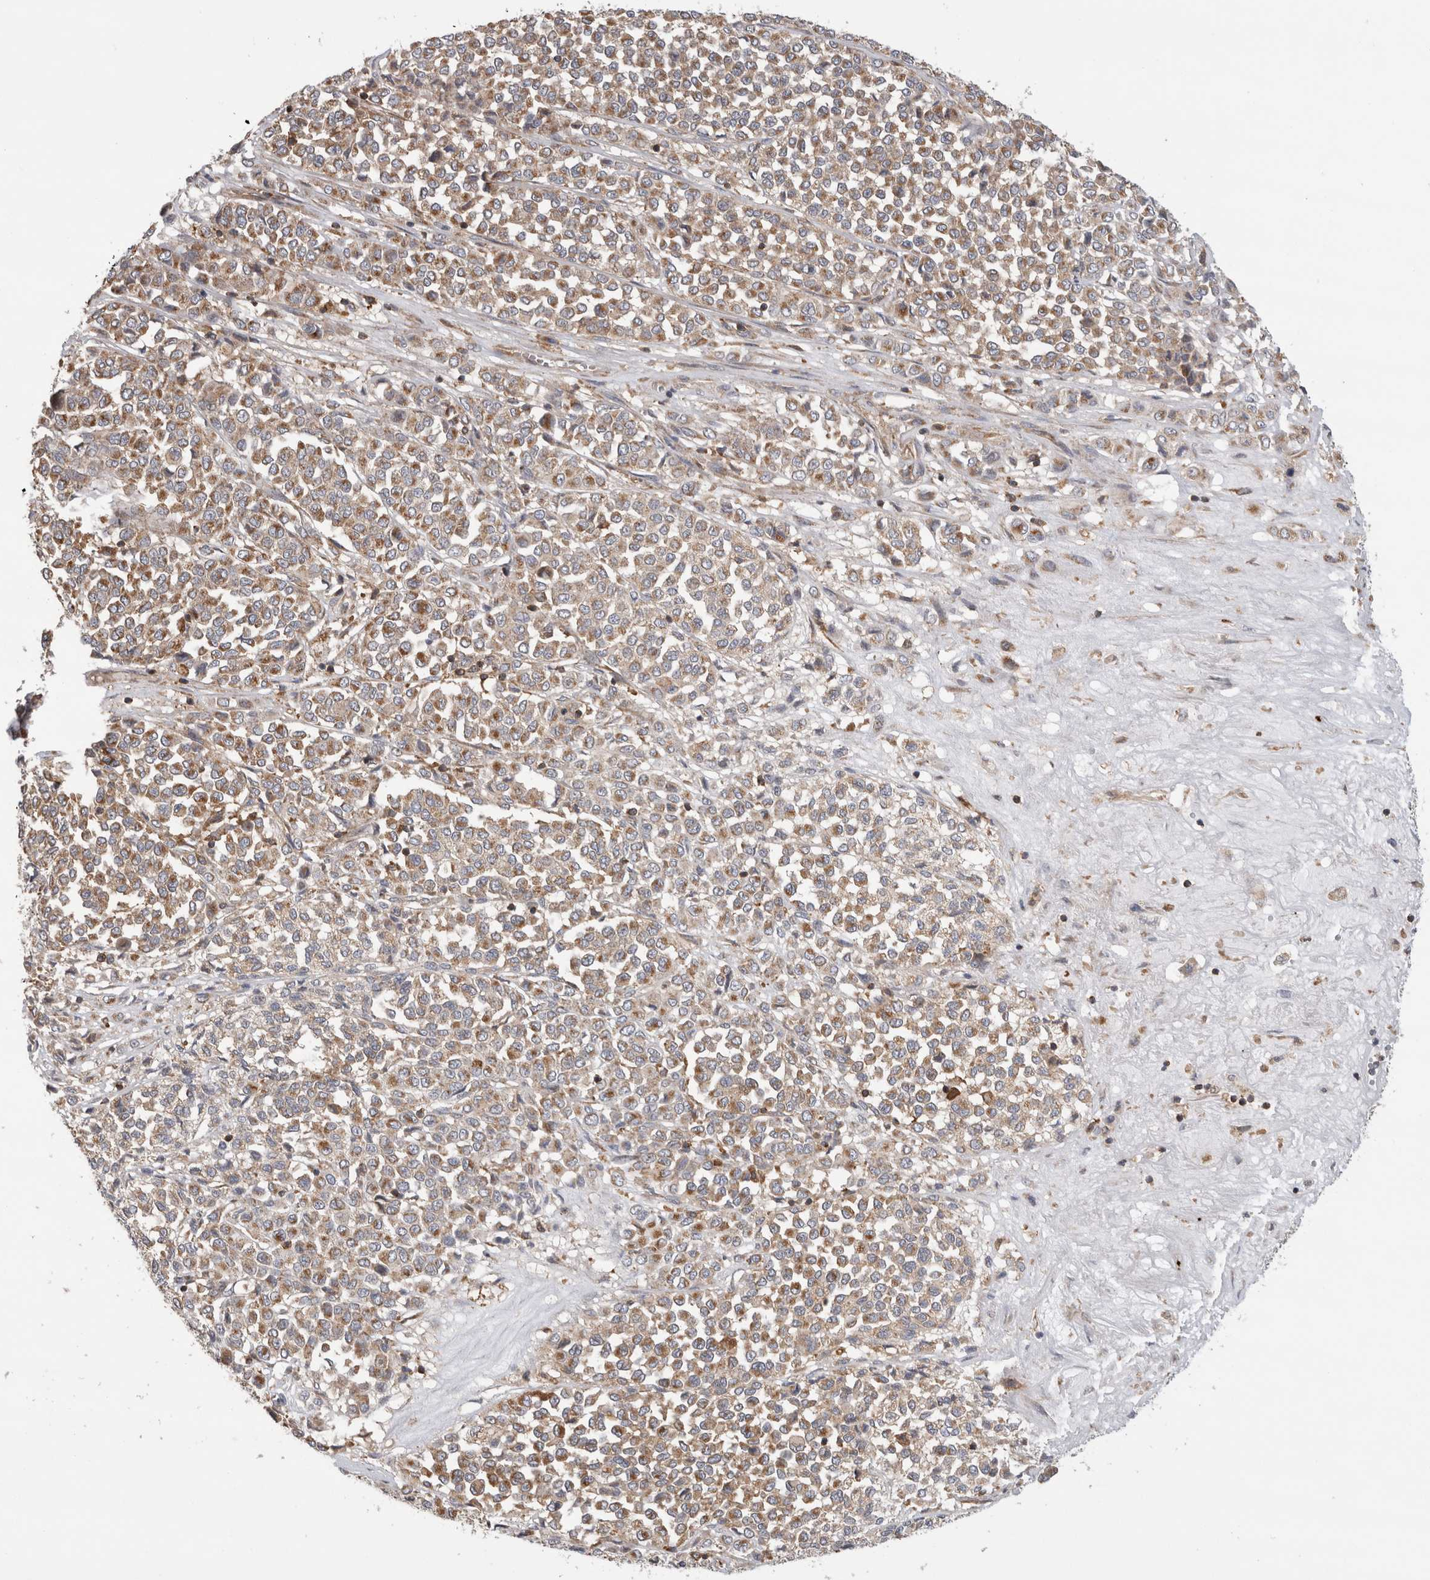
{"staining": {"intensity": "moderate", "quantity": ">75%", "location": "cytoplasmic/membranous"}, "tissue": "melanoma", "cell_type": "Tumor cells", "image_type": "cancer", "snomed": [{"axis": "morphology", "description": "Malignant melanoma, Metastatic site"}, {"axis": "topography", "description": "Pancreas"}], "caption": "The immunohistochemical stain labels moderate cytoplasmic/membranous staining in tumor cells of melanoma tissue.", "gene": "GRIK2", "patient": {"sex": "female", "age": 30}}